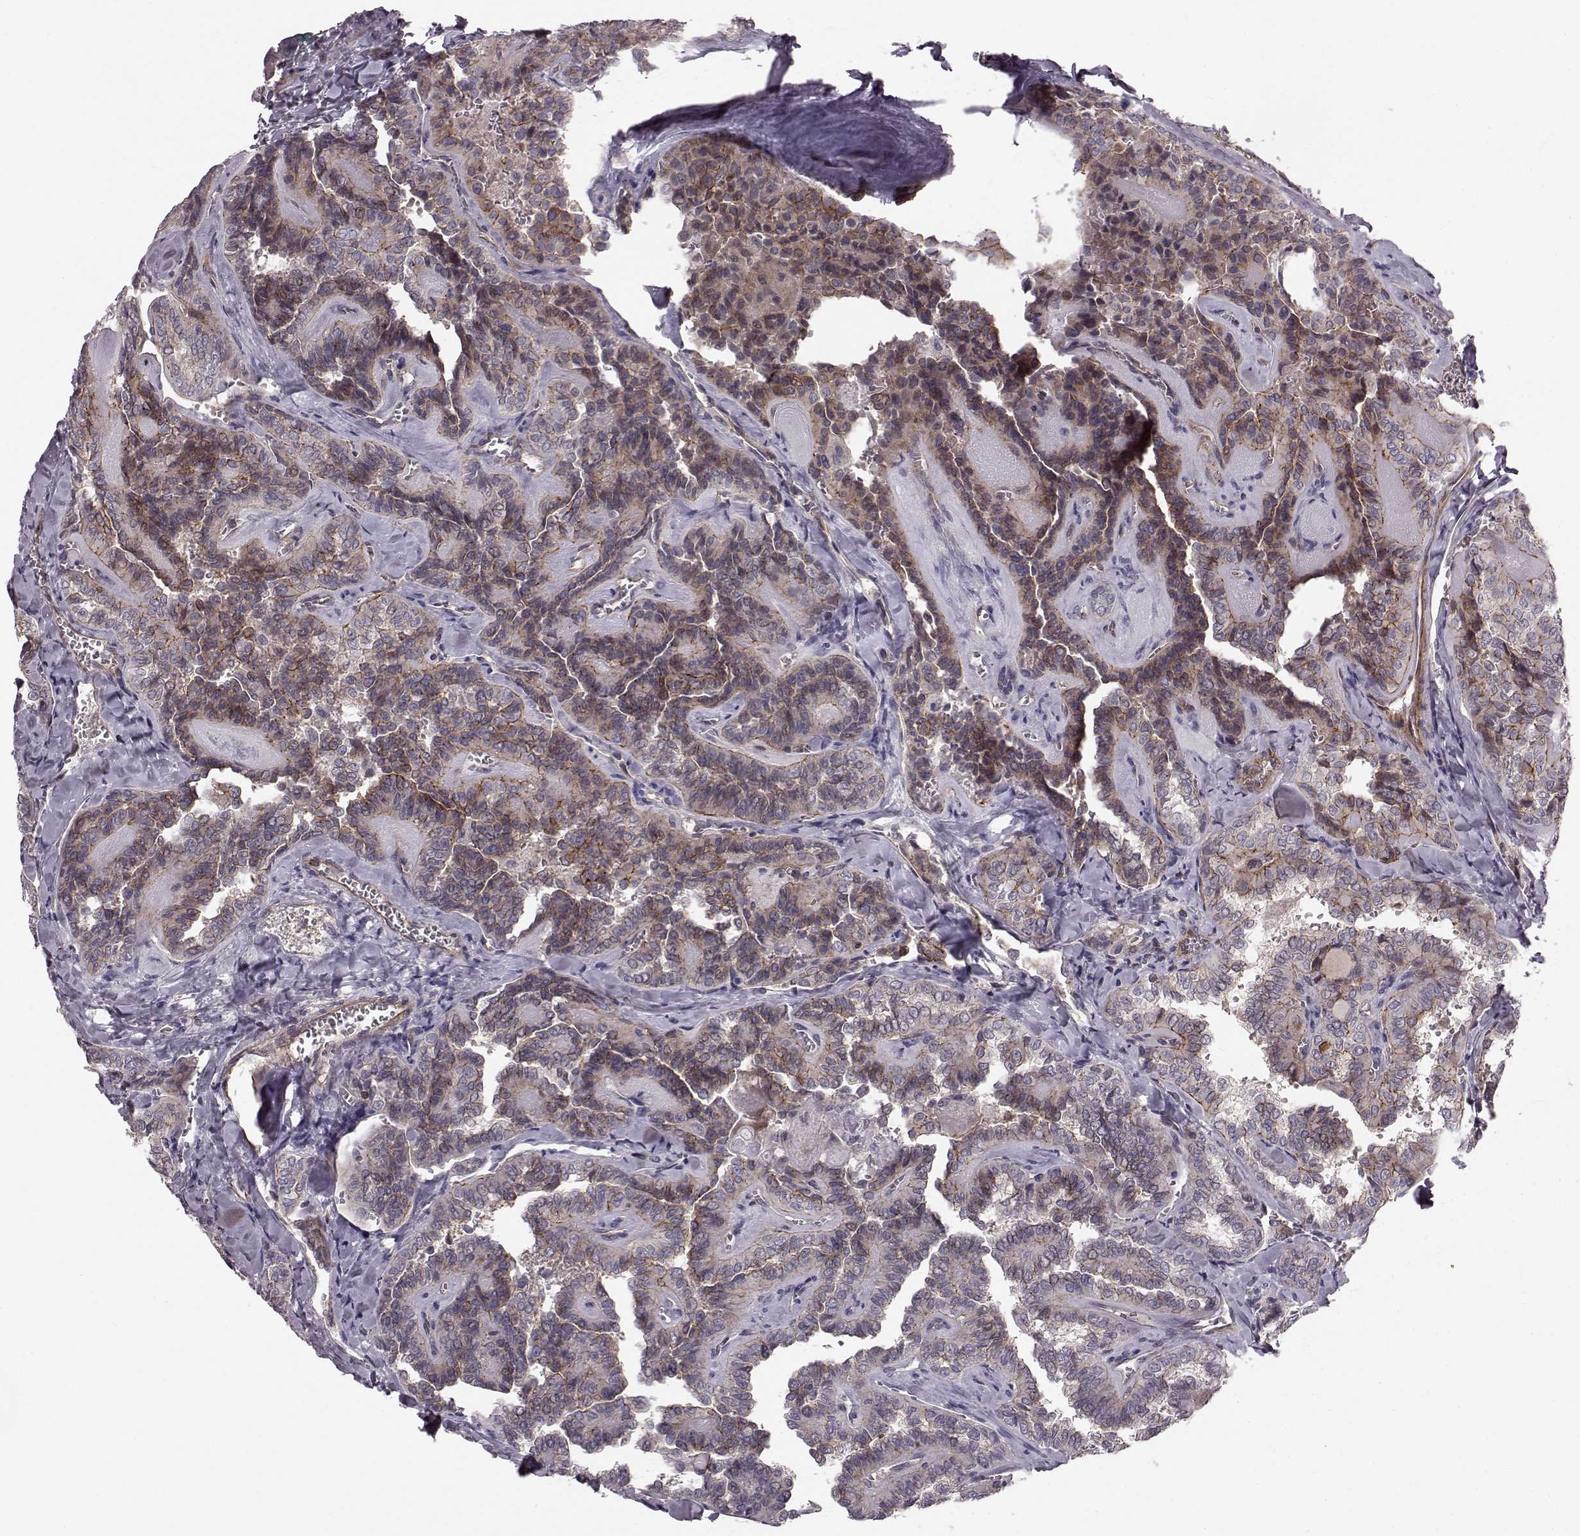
{"staining": {"intensity": "moderate", "quantity": "<25%", "location": "cytoplasmic/membranous"}, "tissue": "thyroid cancer", "cell_type": "Tumor cells", "image_type": "cancer", "snomed": [{"axis": "morphology", "description": "Papillary adenocarcinoma, NOS"}, {"axis": "topography", "description": "Thyroid gland"}], "caption": "This is a photomicrograph of immunohistochemistry (IHC) staining of thyroid cancer, which shows moderate positivity in the cytoplasmic/membranous of tumor cells.", "gene": "SLC22A18", "patient": {"sex": "female", "age": 41}}